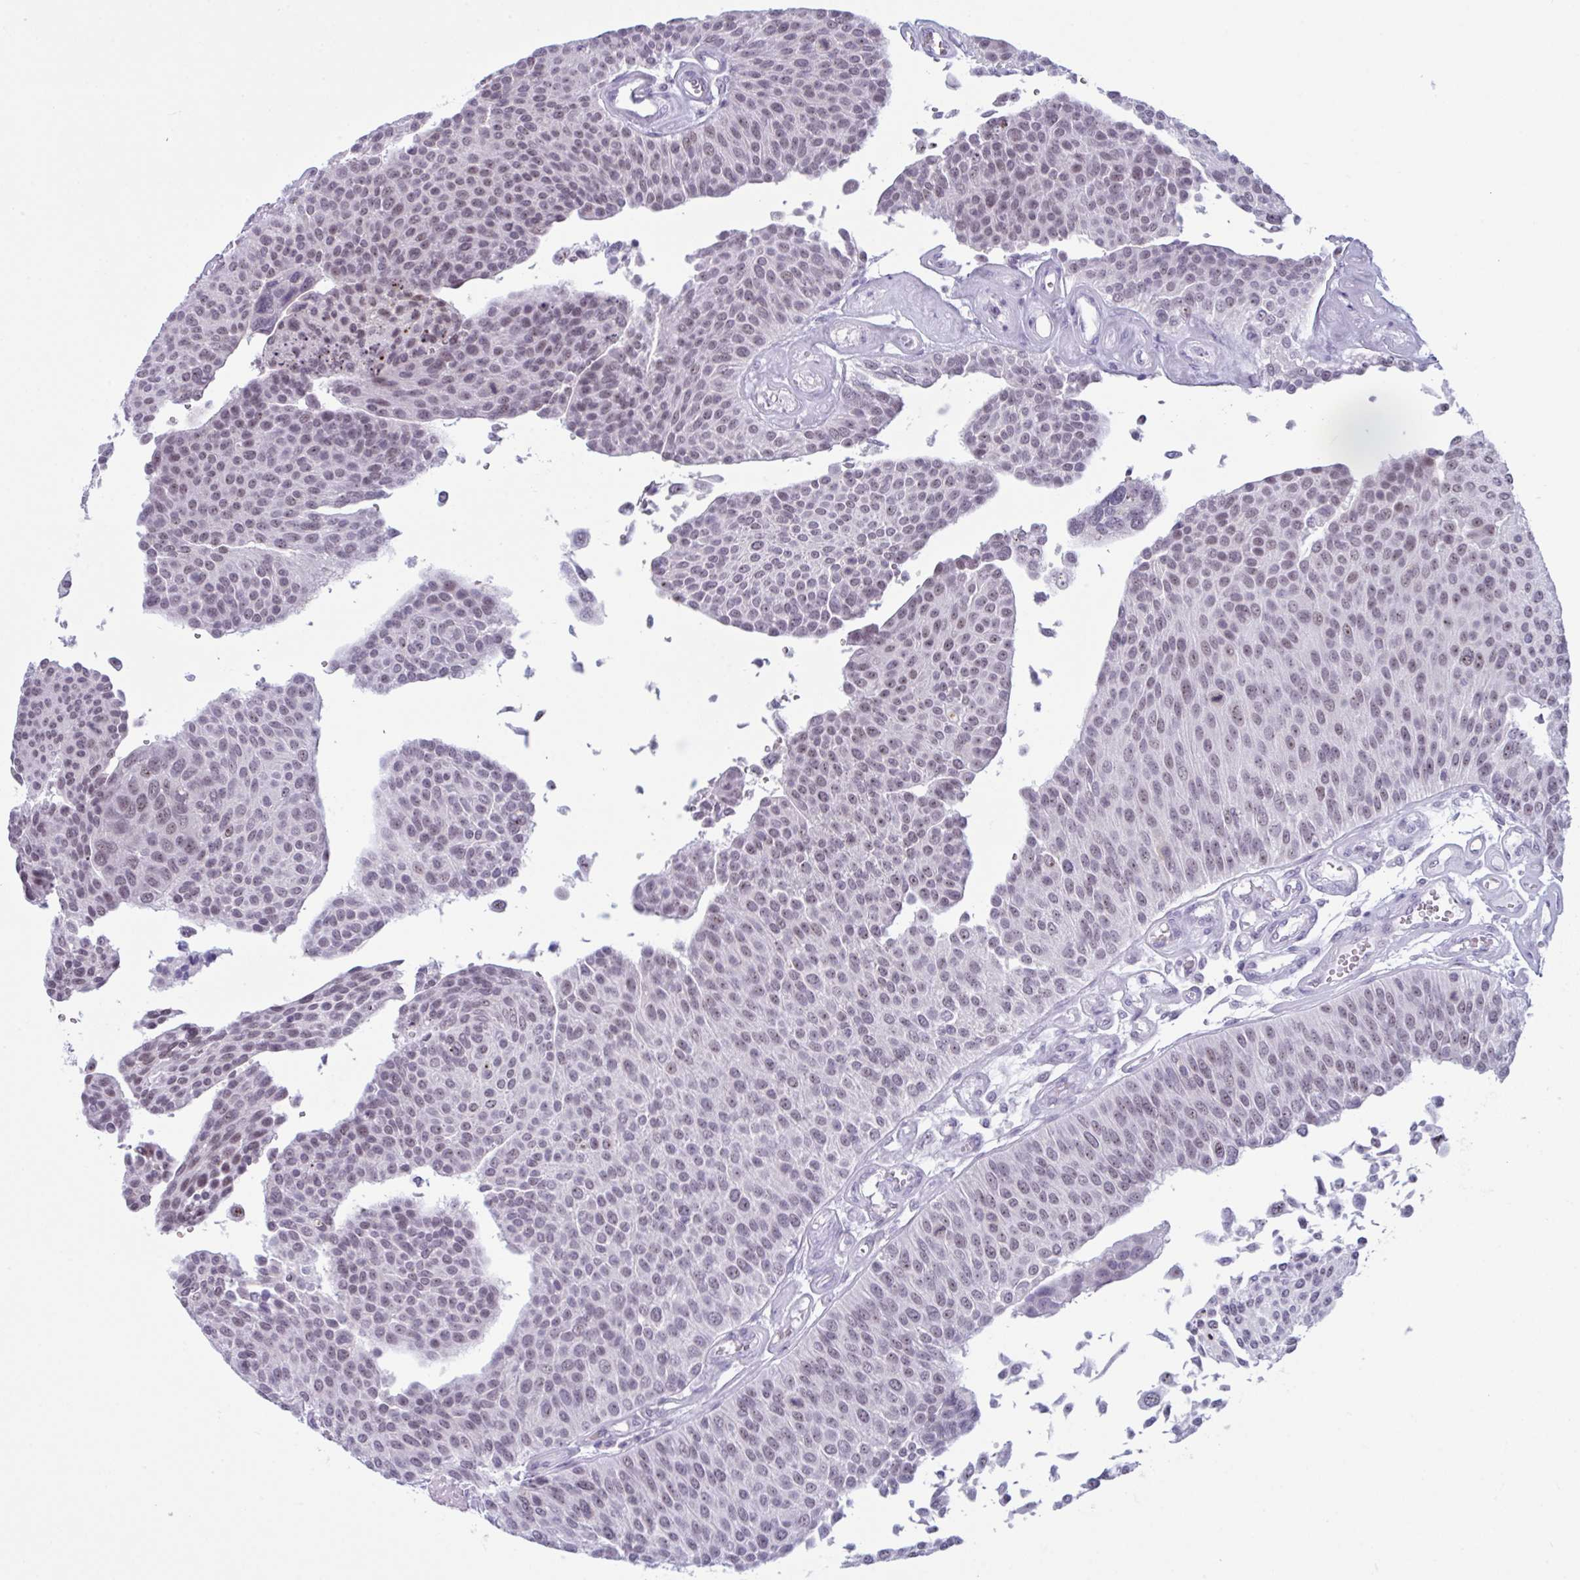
{"staining": {"intensity": "weak", "quantity": ">75%", "location": "nuclear"}, "tissue": "urothelial cancer", "cell_type": "Tumor cells", "image_type": "cancer", "snomed": [{"axis": "morphology", "description": "Urothelial carcinoma, NOS"}, {"axis": "topography", "description": "Urinary bladder"}], "caption": "A brown stain labels weak nuclear expression of a protein in human urothelial cancer tumor cells. The protein of interest is stained brown, and the nuclei are stained in blue (DAB IHC with brightfield microscopy, high magnification).", "gene": "TGM6", "patient": {"sex": "male", "age": 55}}